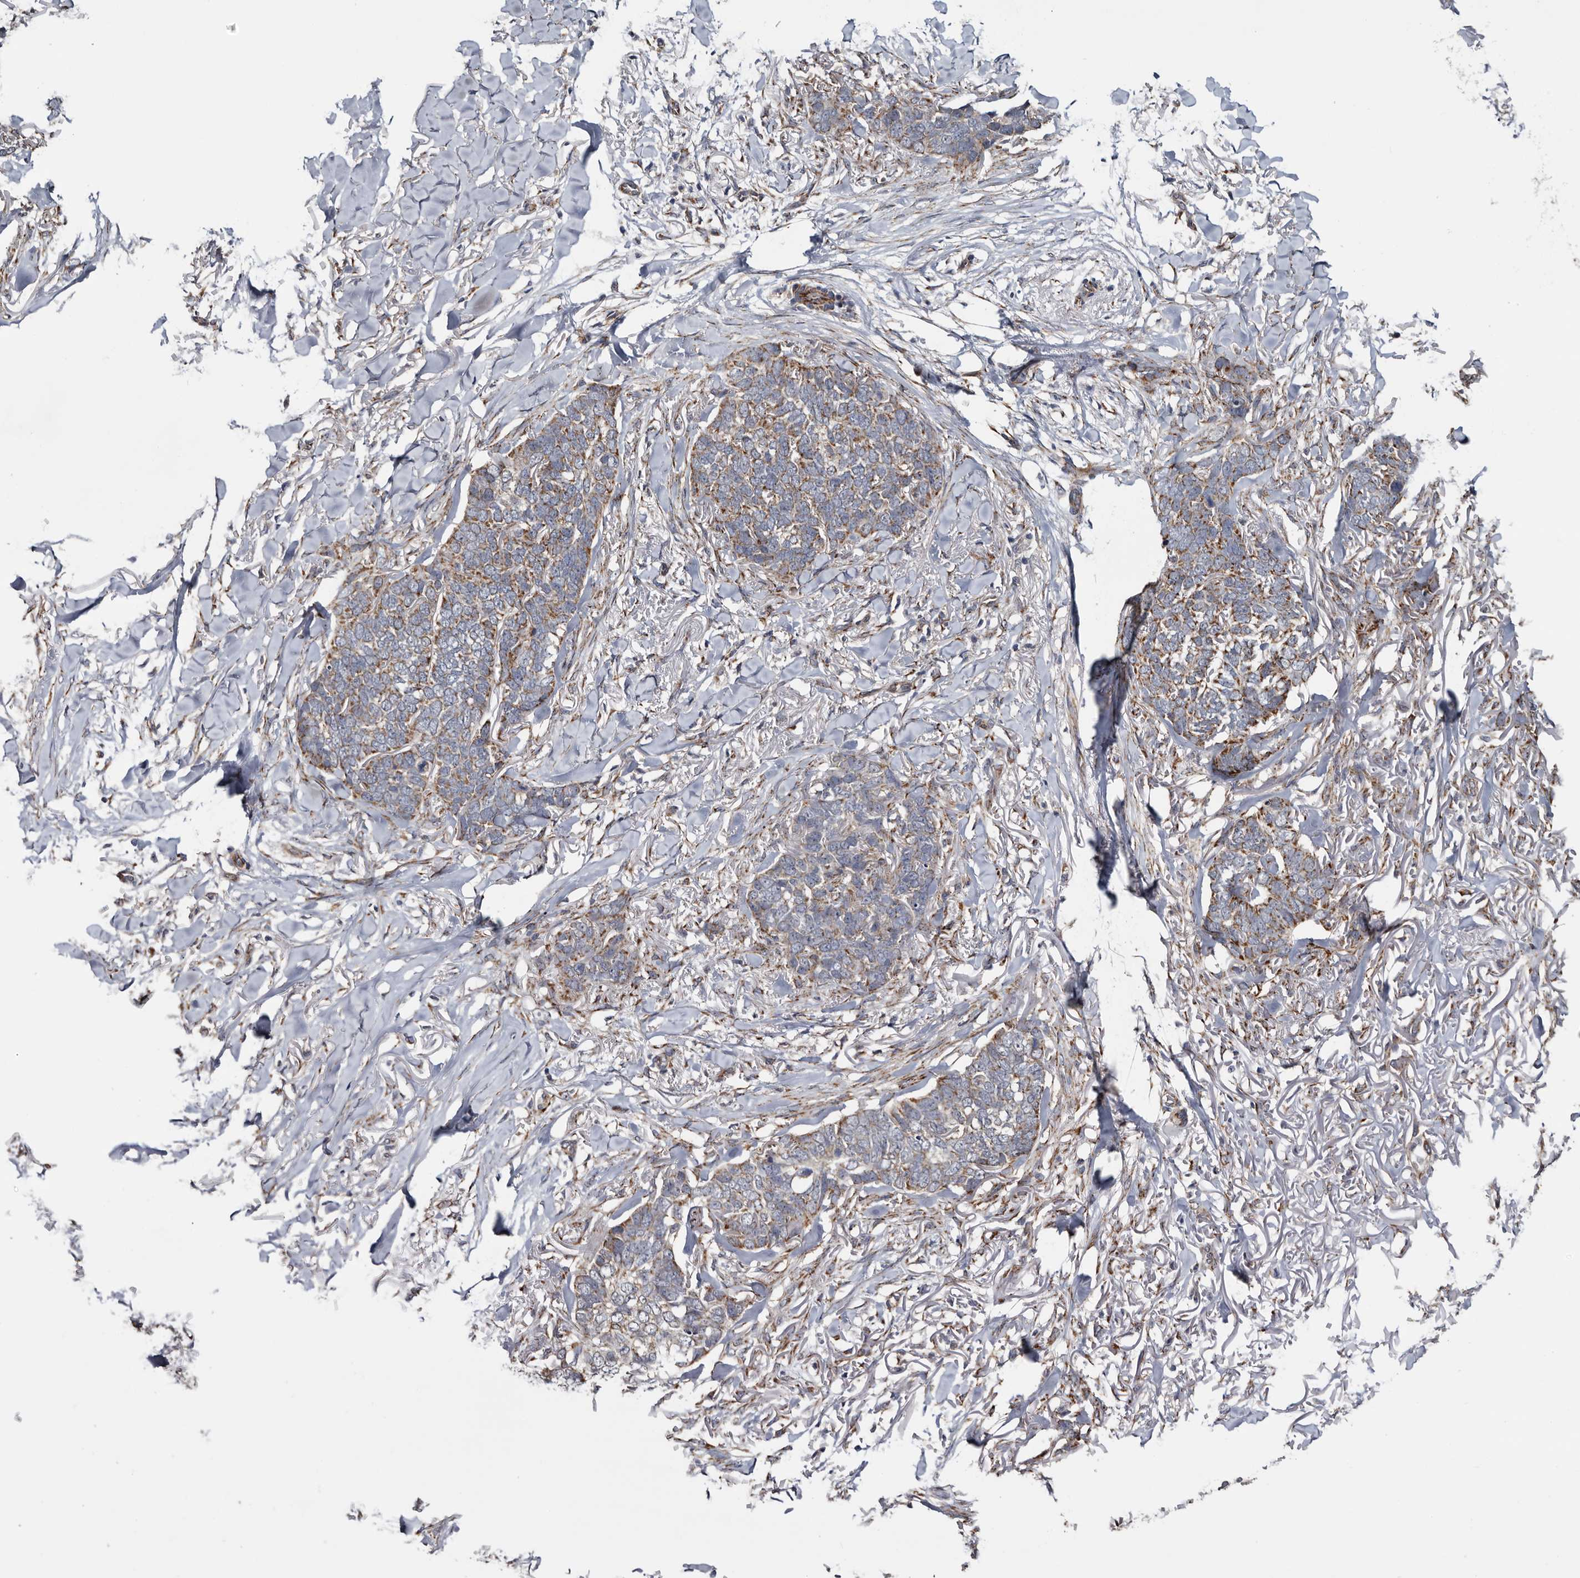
{"staining": {"intensity": "moderate", "quantity": ">75%", "location": "cytoplasmic/membranous"}, "tissue": "skin cancer", "cell_type": "Tumor cells", "image_type": "cancer", "snomed": [{"axis": "morphology", "description": "Normal tissue, NOS"}, {"axis": "morphology", "description": "Basal cell carcinoma"}, {"axis": "topography", "description": "Skin"}], "caption": "About >75% of tumor cells in human skin cancer display moderate cytoplasmic/membranous protein staining as visualized by brown immunohistochemical staining.", "gene": "ARMCX2", "patient": {"sex": "male", "age": 77}}